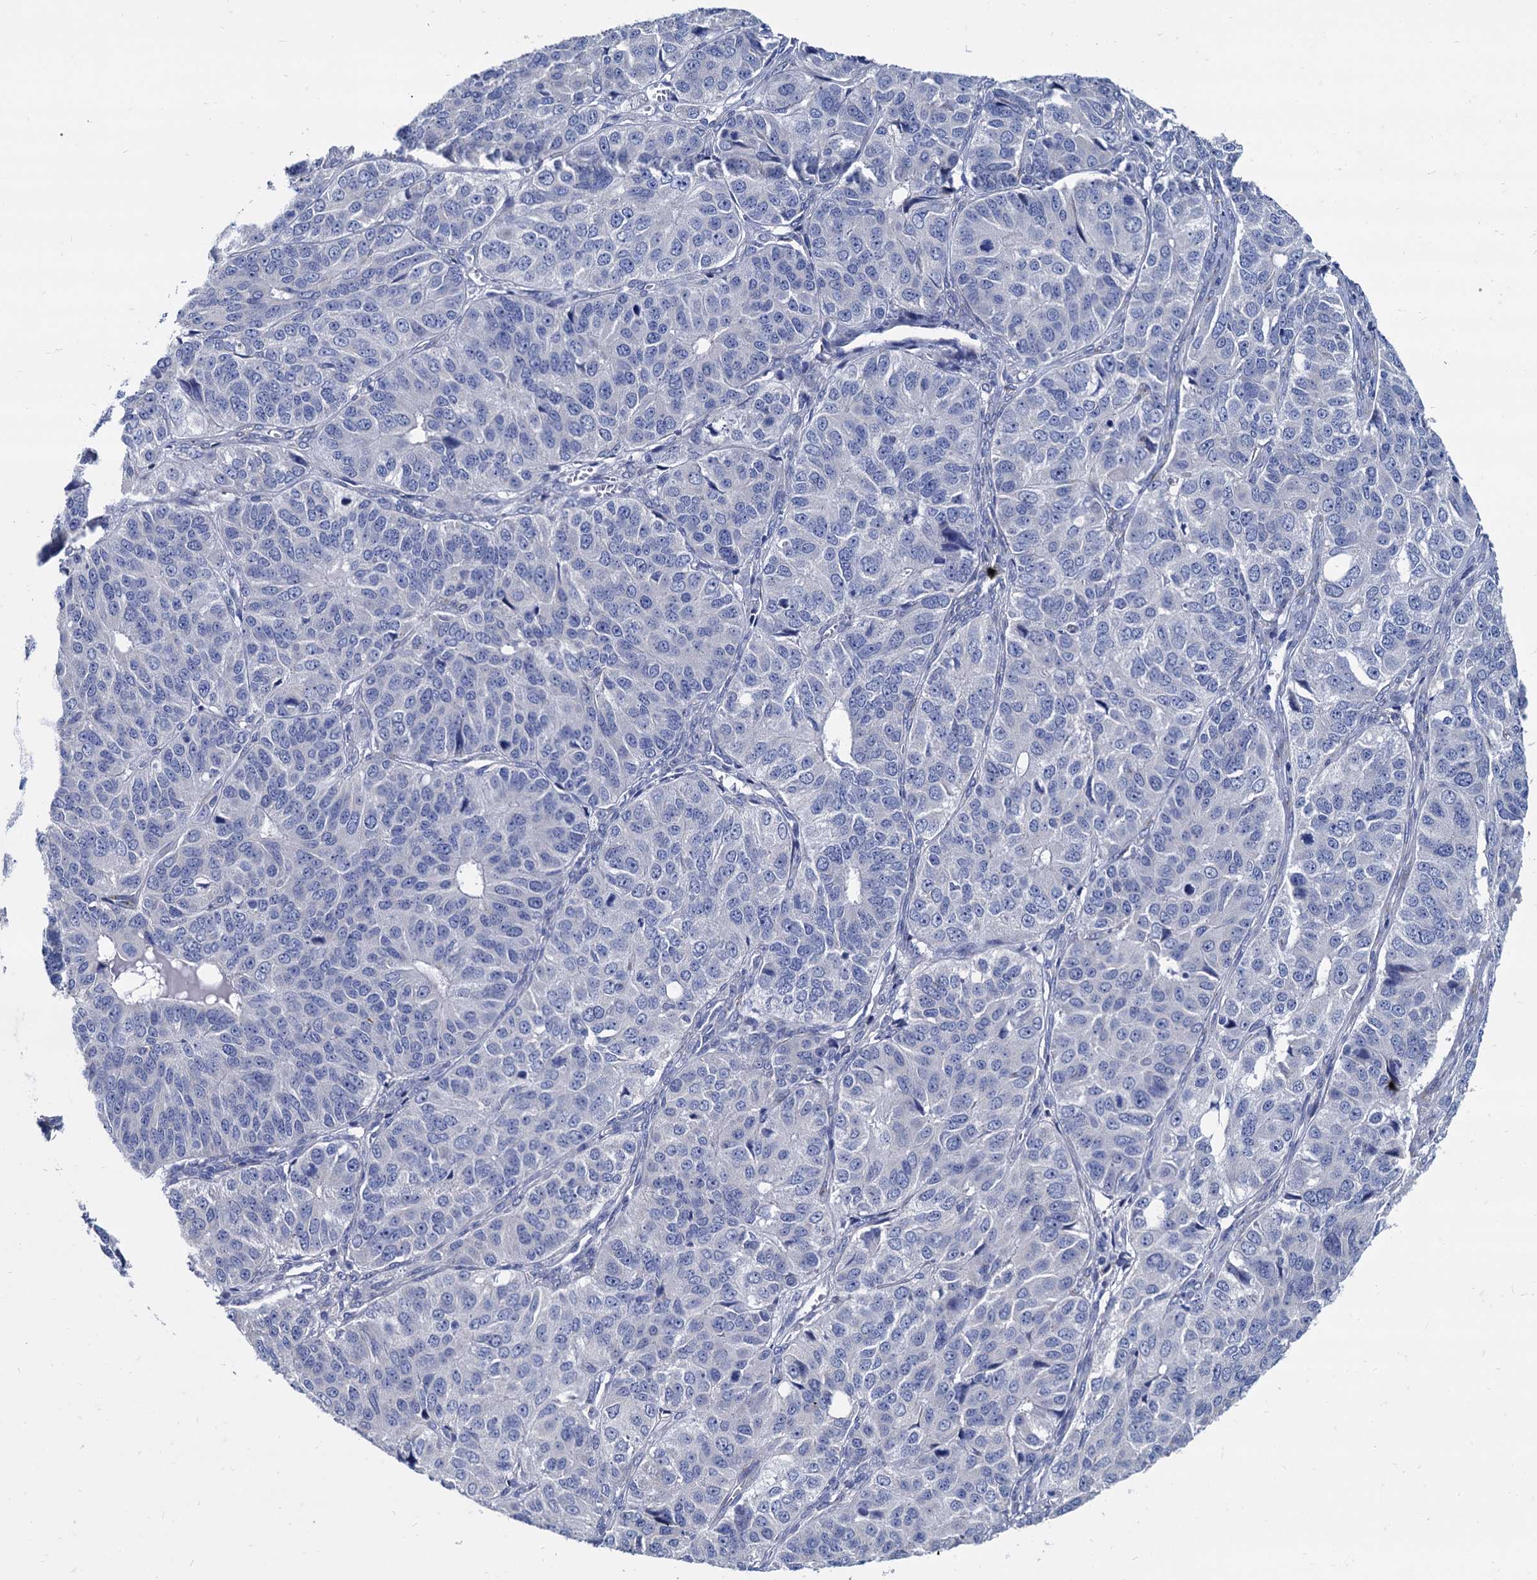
{"staining": {"intensity": "negative", "quantity": "none", "location": "none"}, "tissue": "ovarian cancer", "cell_type": "Tumor cells", "image_type": "cancer", "snomed": [{"axis": "morphology", "description": "Carcinoma, endometroid"}, {"axis": "topography", "description": "Ovary"}], "caption": "Protein analysis of ovarian cancer (endometroid carcinoma) exhibits no significant expression in tumor cells.", "gene": "FOXR2", "patient": {"sex": "female", "age": 51}}